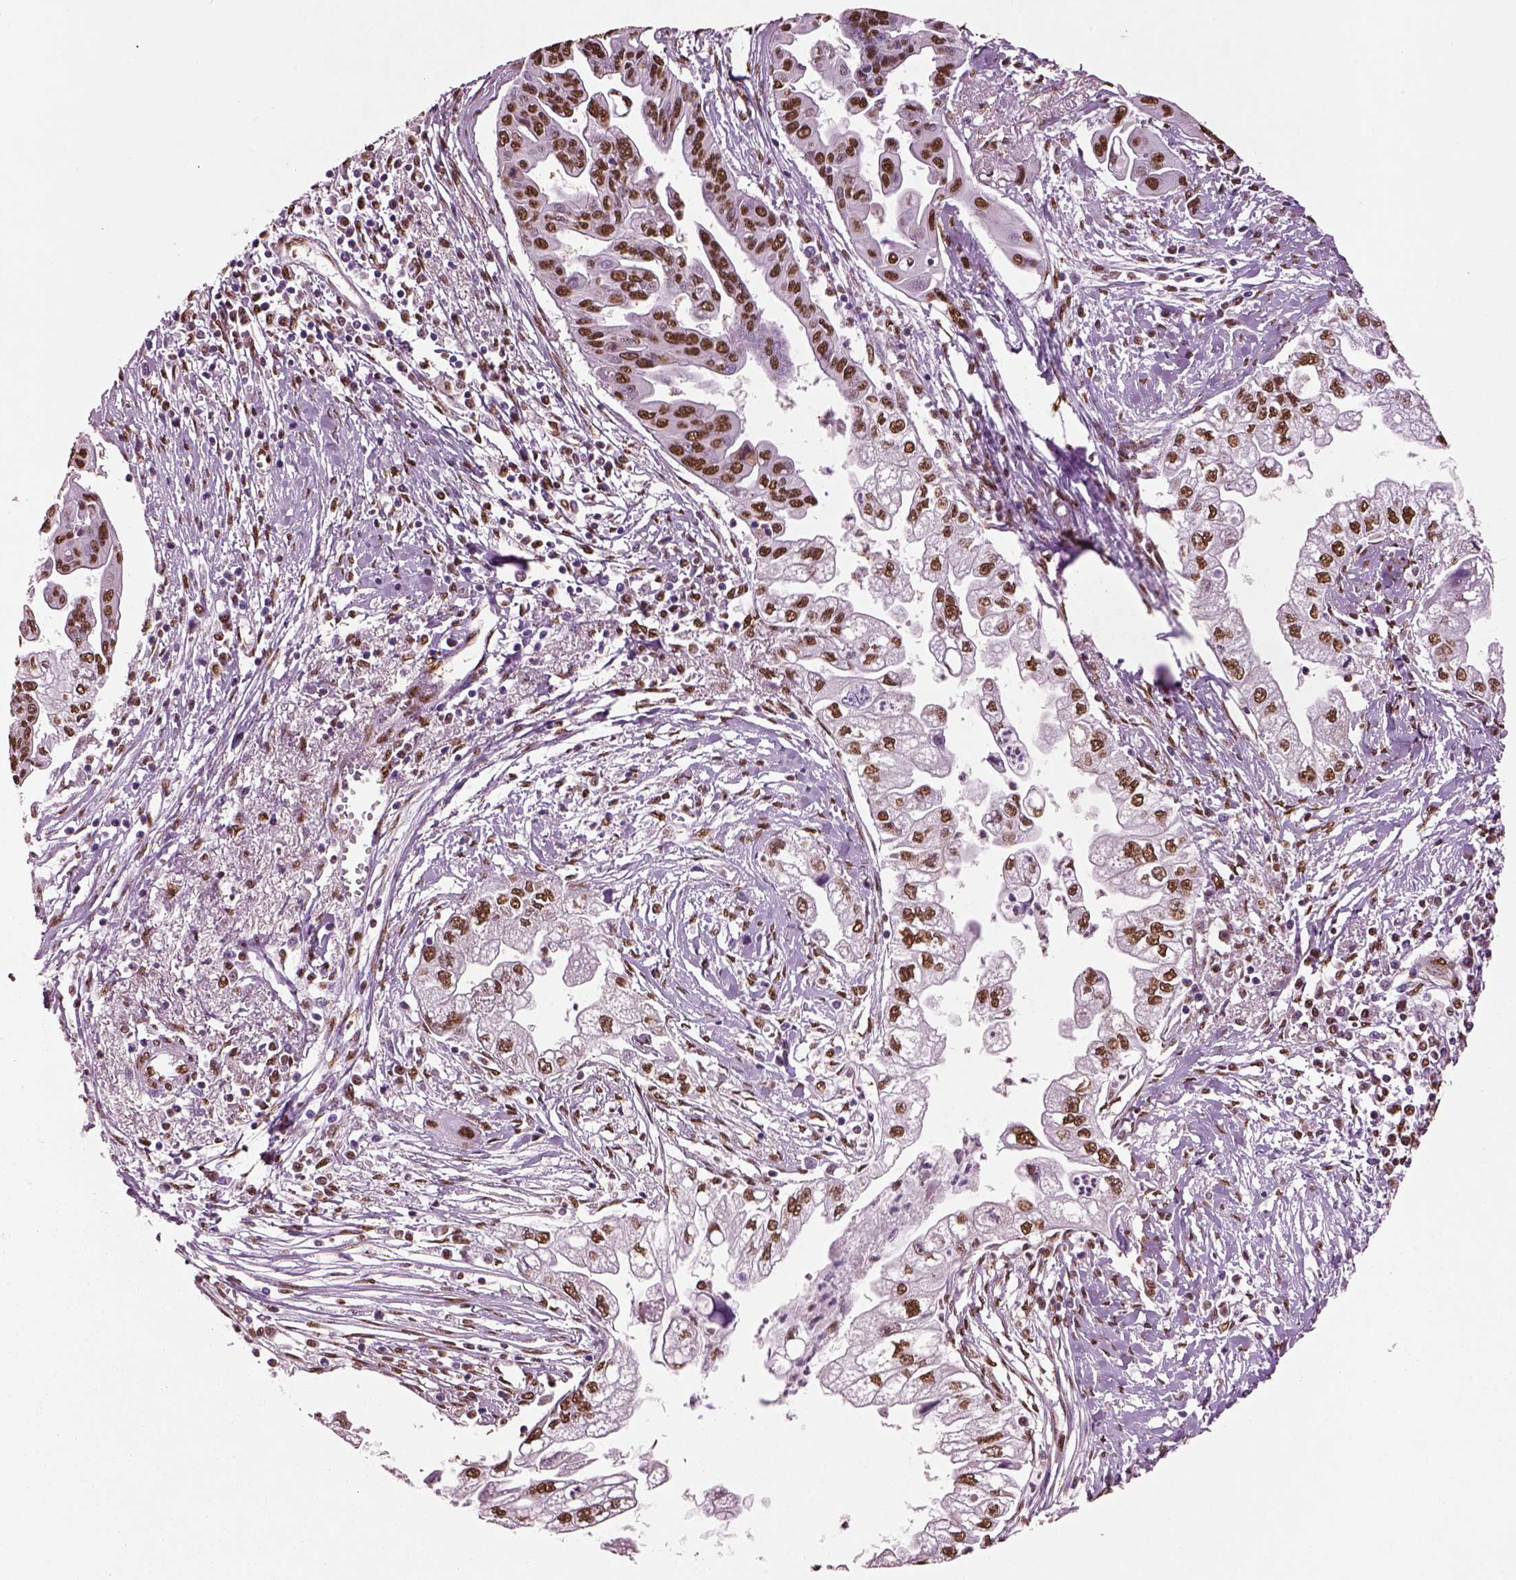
{"staining": {"intensity": "strong", "quantity": ">75%", "location": "nuclear"}, "tissue": "pancreatic cancer", "cell_type": "Tumor cells", "image_type": "cancer", "snomed": [{"axis": "morphology", "description": "Adenocarcinoma, NOS"}, {"axis": "topography", "description": "Pancreas"}], "caption": "Human pancreatic cancer (adenocarcinoma) stained with a protein marker shows strong staining in tumor cells.", "gene": "DDX3X", "patient": {"sex": "male", "age": 70}}